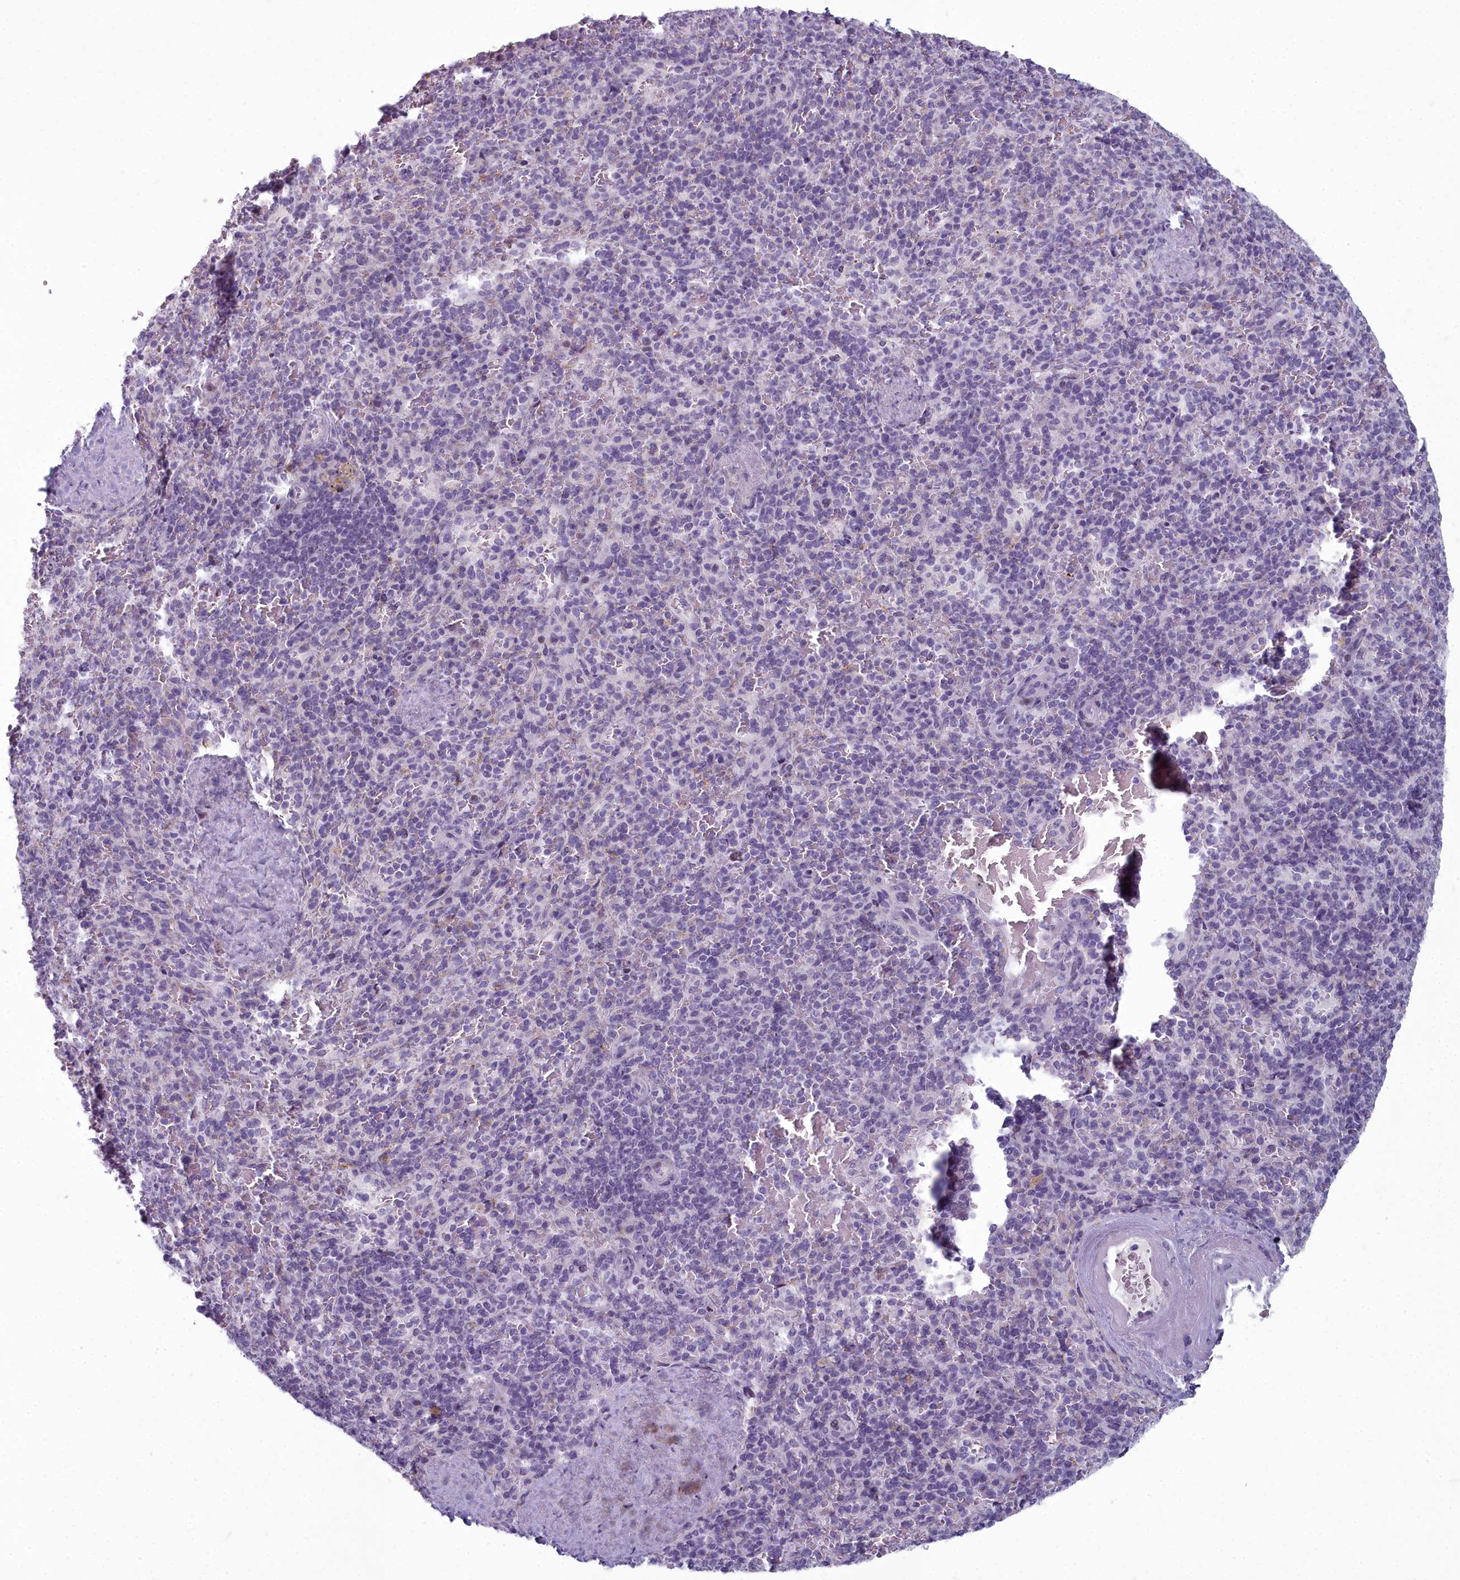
{"staining": {"intensity": "negative", "quantity": "none", "location": "none"}, "tissue": "spleen", "cell_type": "Cells in red pulp", "image_type": "normal", "snomed": [{"axis": "morphology", "description": "Normal tissue, NOS"}, {"axis": "topography", "description": "Spleen"}], "caption": "The image demonstrates no staining of cells in red pulp in benign spleen.", "gene": "INSYN2A", "patient": {"sex": "male", "age": 82}}